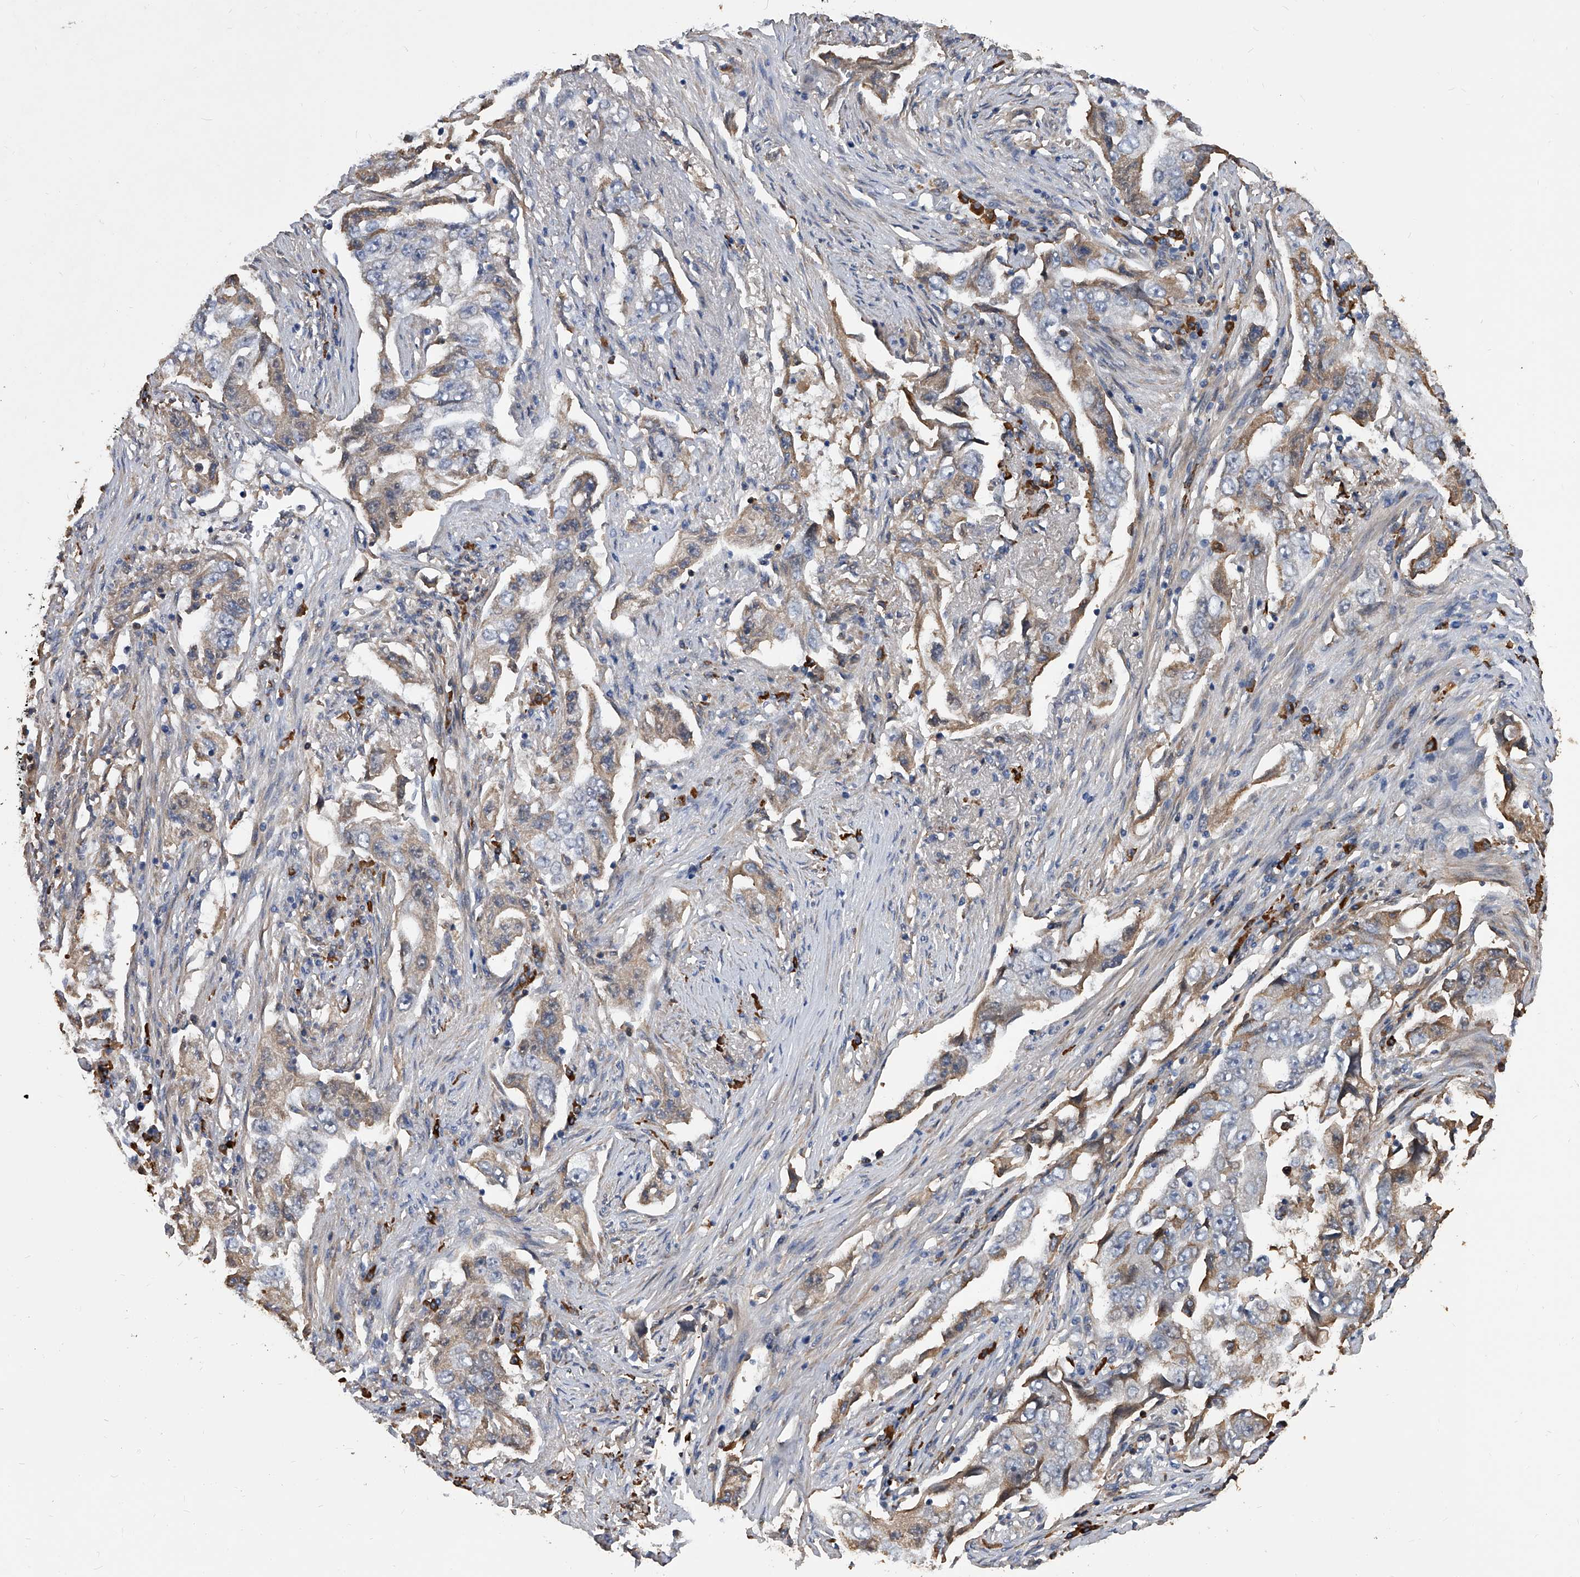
{"staining": {"intensity": "weak", "quantity": "25%-75%", "location": "cytoplasmic/membranous"}, "tissue": "lung cancer", "cell_type": "Tumor cells", "image_type": "cancer", "snomed": [{"axis": "morphology", "description": "Adenocarcinoma, NOS"}, {"axis": "topography", "description": "Lung"}], "caption": "Lung cancer (adenocarcinoma) was stained to show a protein in brown. There is low levels of weak cytoplasmic/membranous positivity in approximately 25%-75% of tumor cells.", "gene": "ZNF25", "patient": {"sex": "female", "age": 51}}